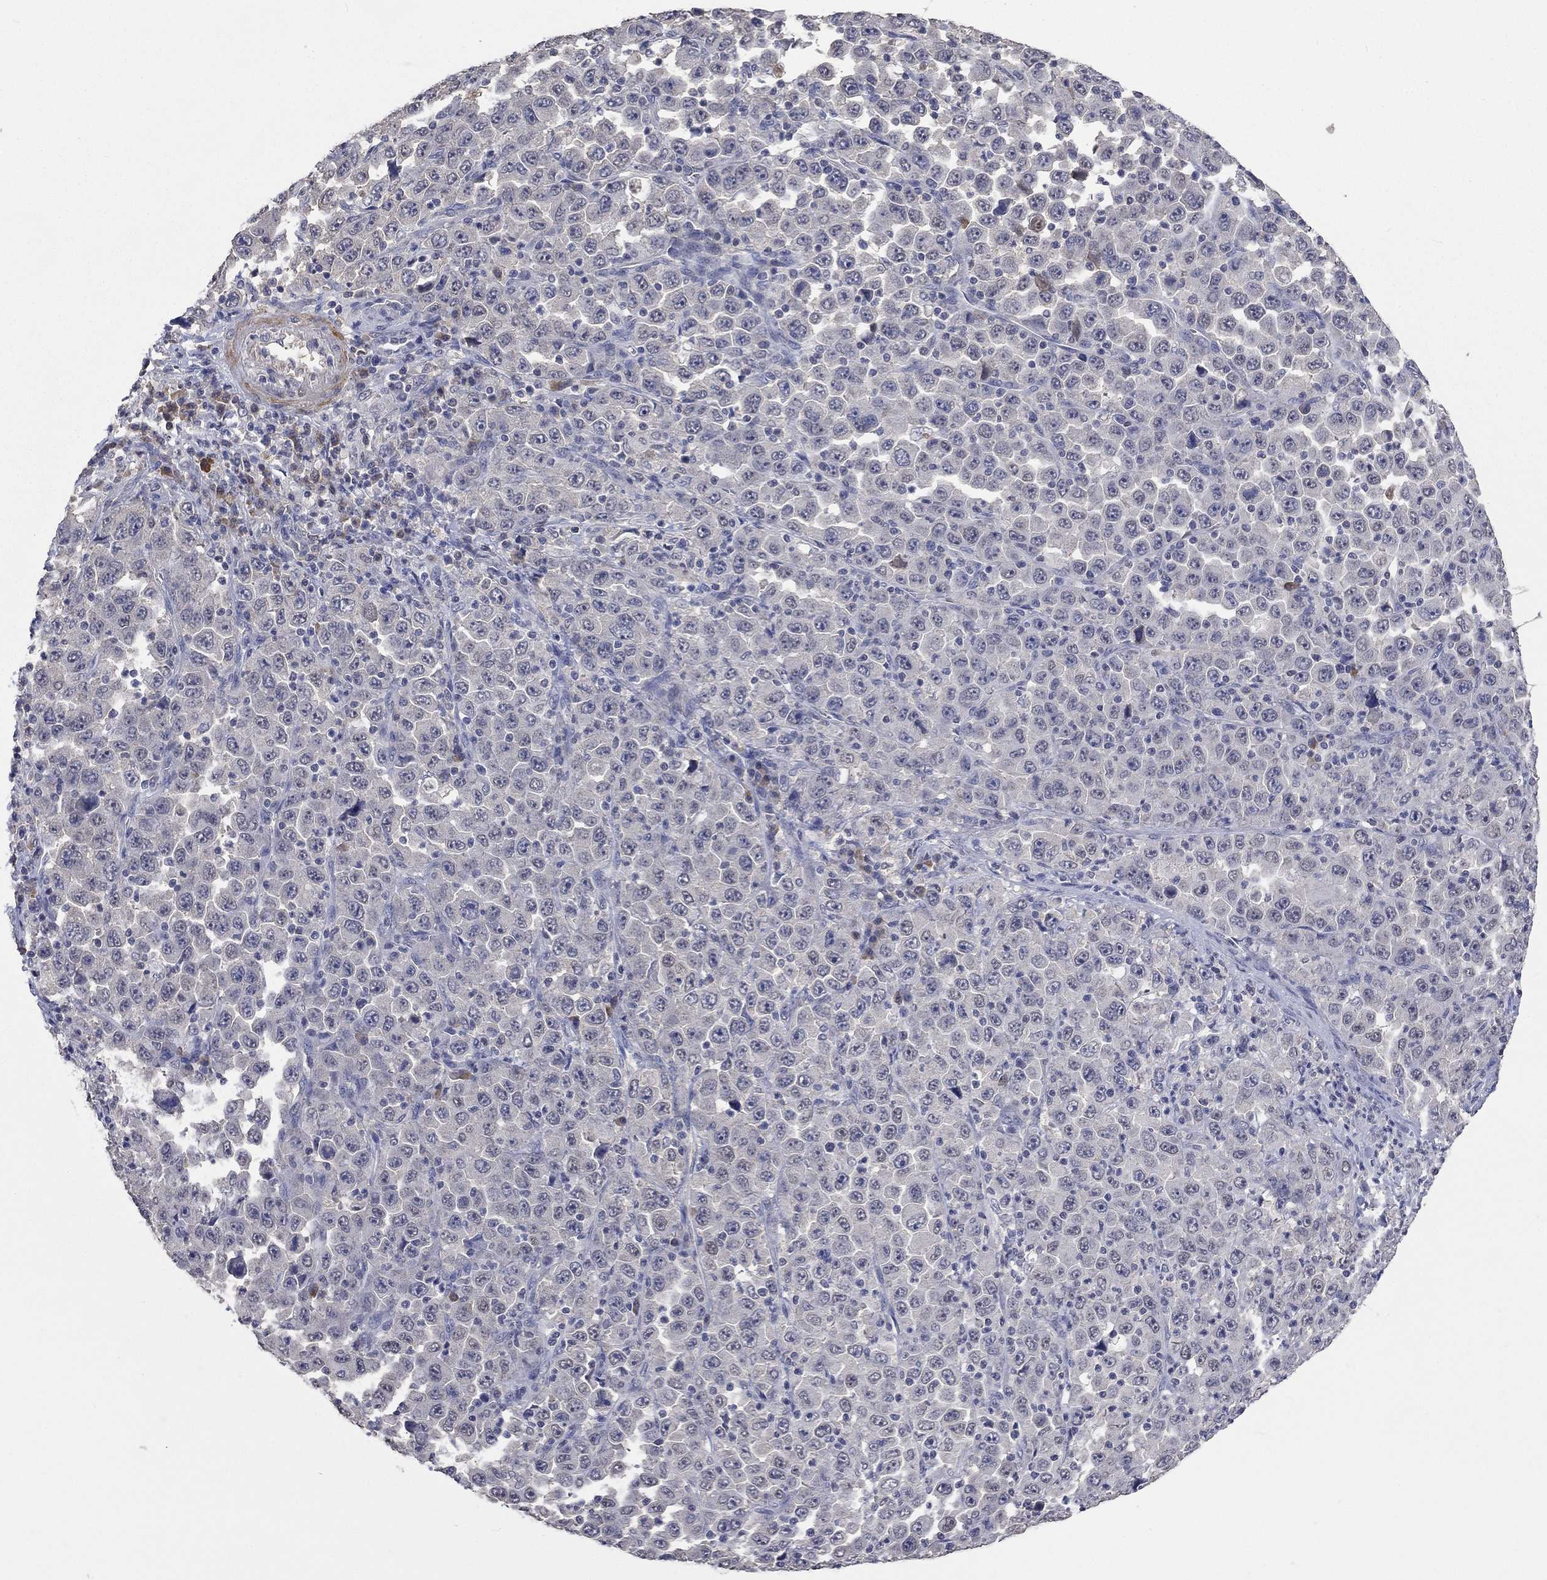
{"staining": {"intensity": "negative", "quantity": "none", "location": "none"}, "tissue": "stomach cancer", "cell_type": "Tumor cells", "image_type": "cancer", "snomed": [{"axis": "morphology", "description": "Normal tissue, NOS"}, {"axis": "morphology", "description": "Adenocarcinoma, NOS"}, {"axis": "topography", "description": "Stomach, upper"}, {"axis": "topography", "description": "Stomach"}], "caption": "A histopathology image of adenocarcinoma (stomach) stained for a protein reveals no brown staining in tumor cells.", "gene": "ZBTB18", "patient": {"sex": "male", "age": 59}}